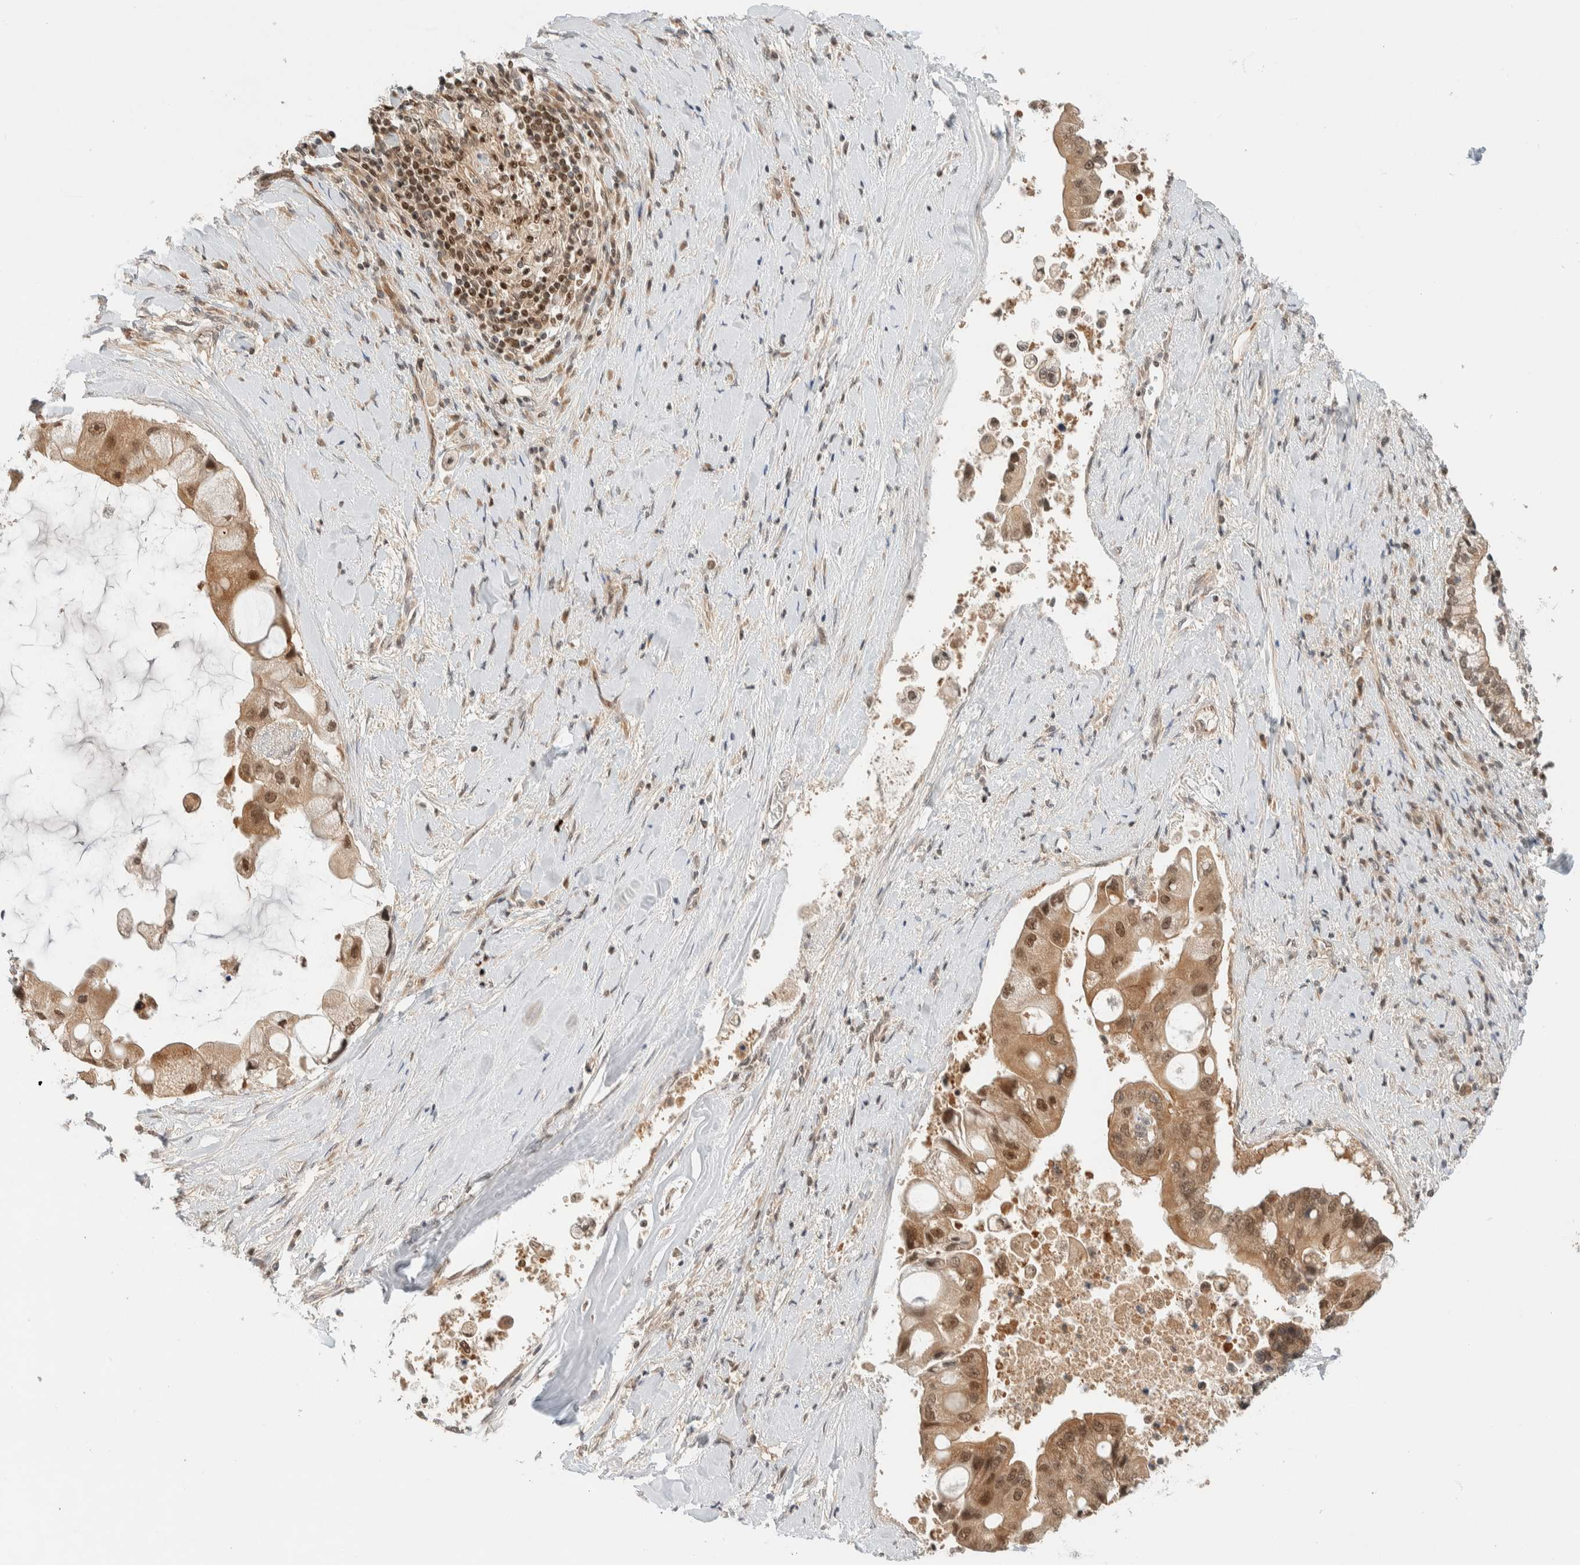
{"staining": {"intensity": "moderate", "quantity": ">75%", "location": "cytoplasmic/membranous,nuclear"}, "tissue": "liver cancer", "cell_type": "Tumor cells", "image_type": "cancer", "snomed": [{"axis": "morphology", "description": "Cholangiocarcinoma"}, {"axis": "topography", "description": "Liver"}], "caption": "The micrograph demonstrates immunohistochemical staining of cholangiocarcinoma (liver). There is moderate cytoplasmic/membranous and nuclear expression is appreciated in approximately >75% of tumor cells.", "gene": "C8orf76", "patient": {"sex": "male", "age": 50}}